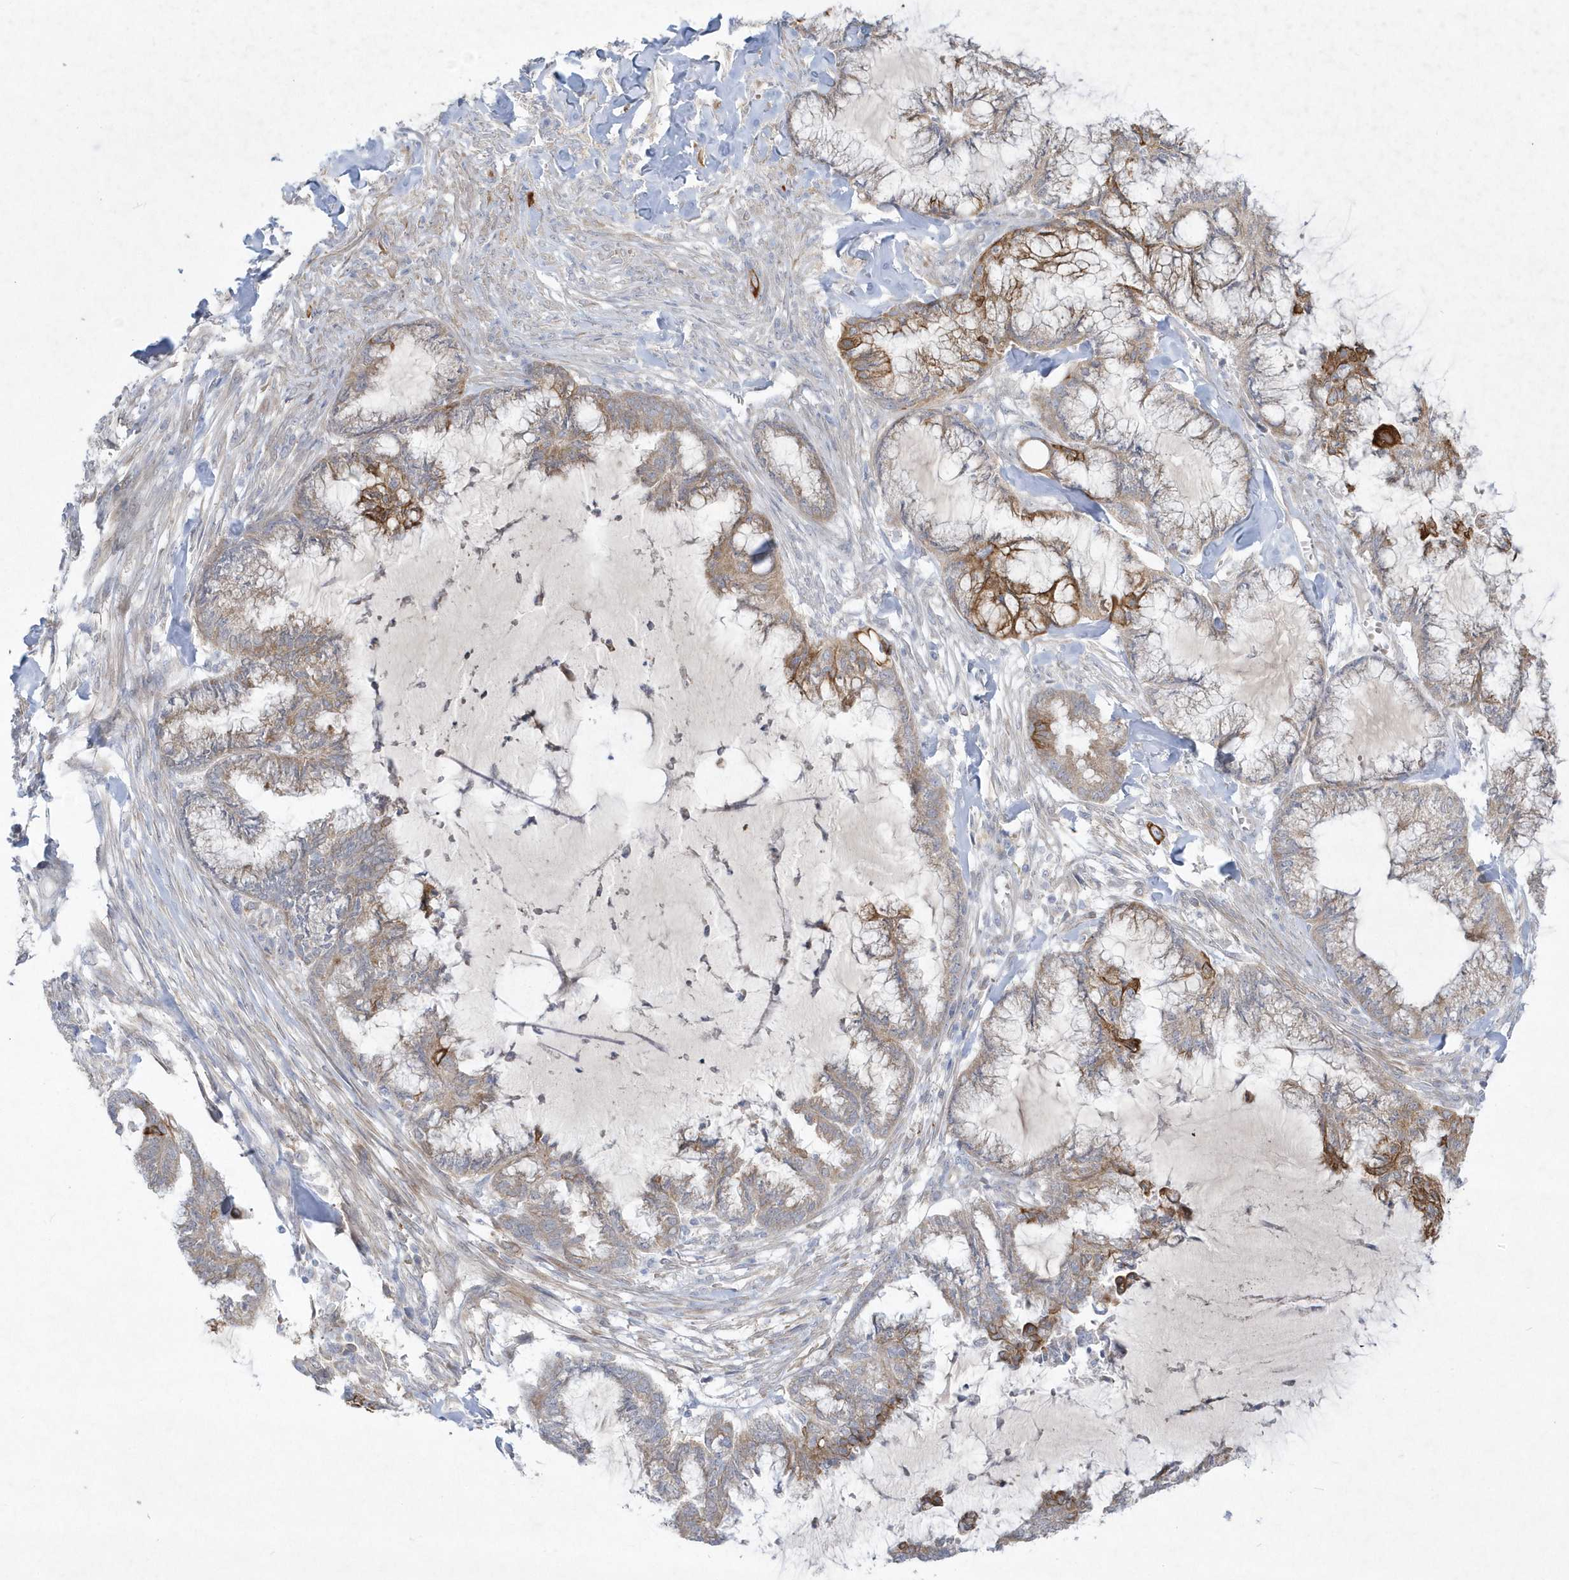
{"staining": {"intensity": "moderate", "quantity": "25%-75%", "location": "cytoplasmic/membranous"}, "tissue": "endometrial cancer", "cell_type": "Tumor cells", "image_type": "cancer", "snomed": [{"axis": "morphology", "description": "Adenocarcinoma, NOS"}, {"axis": "topography", "description": "Endometrium"}], "caption": "IHC histopathology image of human endometrial adenocarcinoma stained for a protein (brown), which demonstrates medium levels of moderate cytoplasmic/membranous expression in approximately 25%-75% of tumor cells.", "gene": "LARS1", "patient": {"sex": "female", "age": 86}}